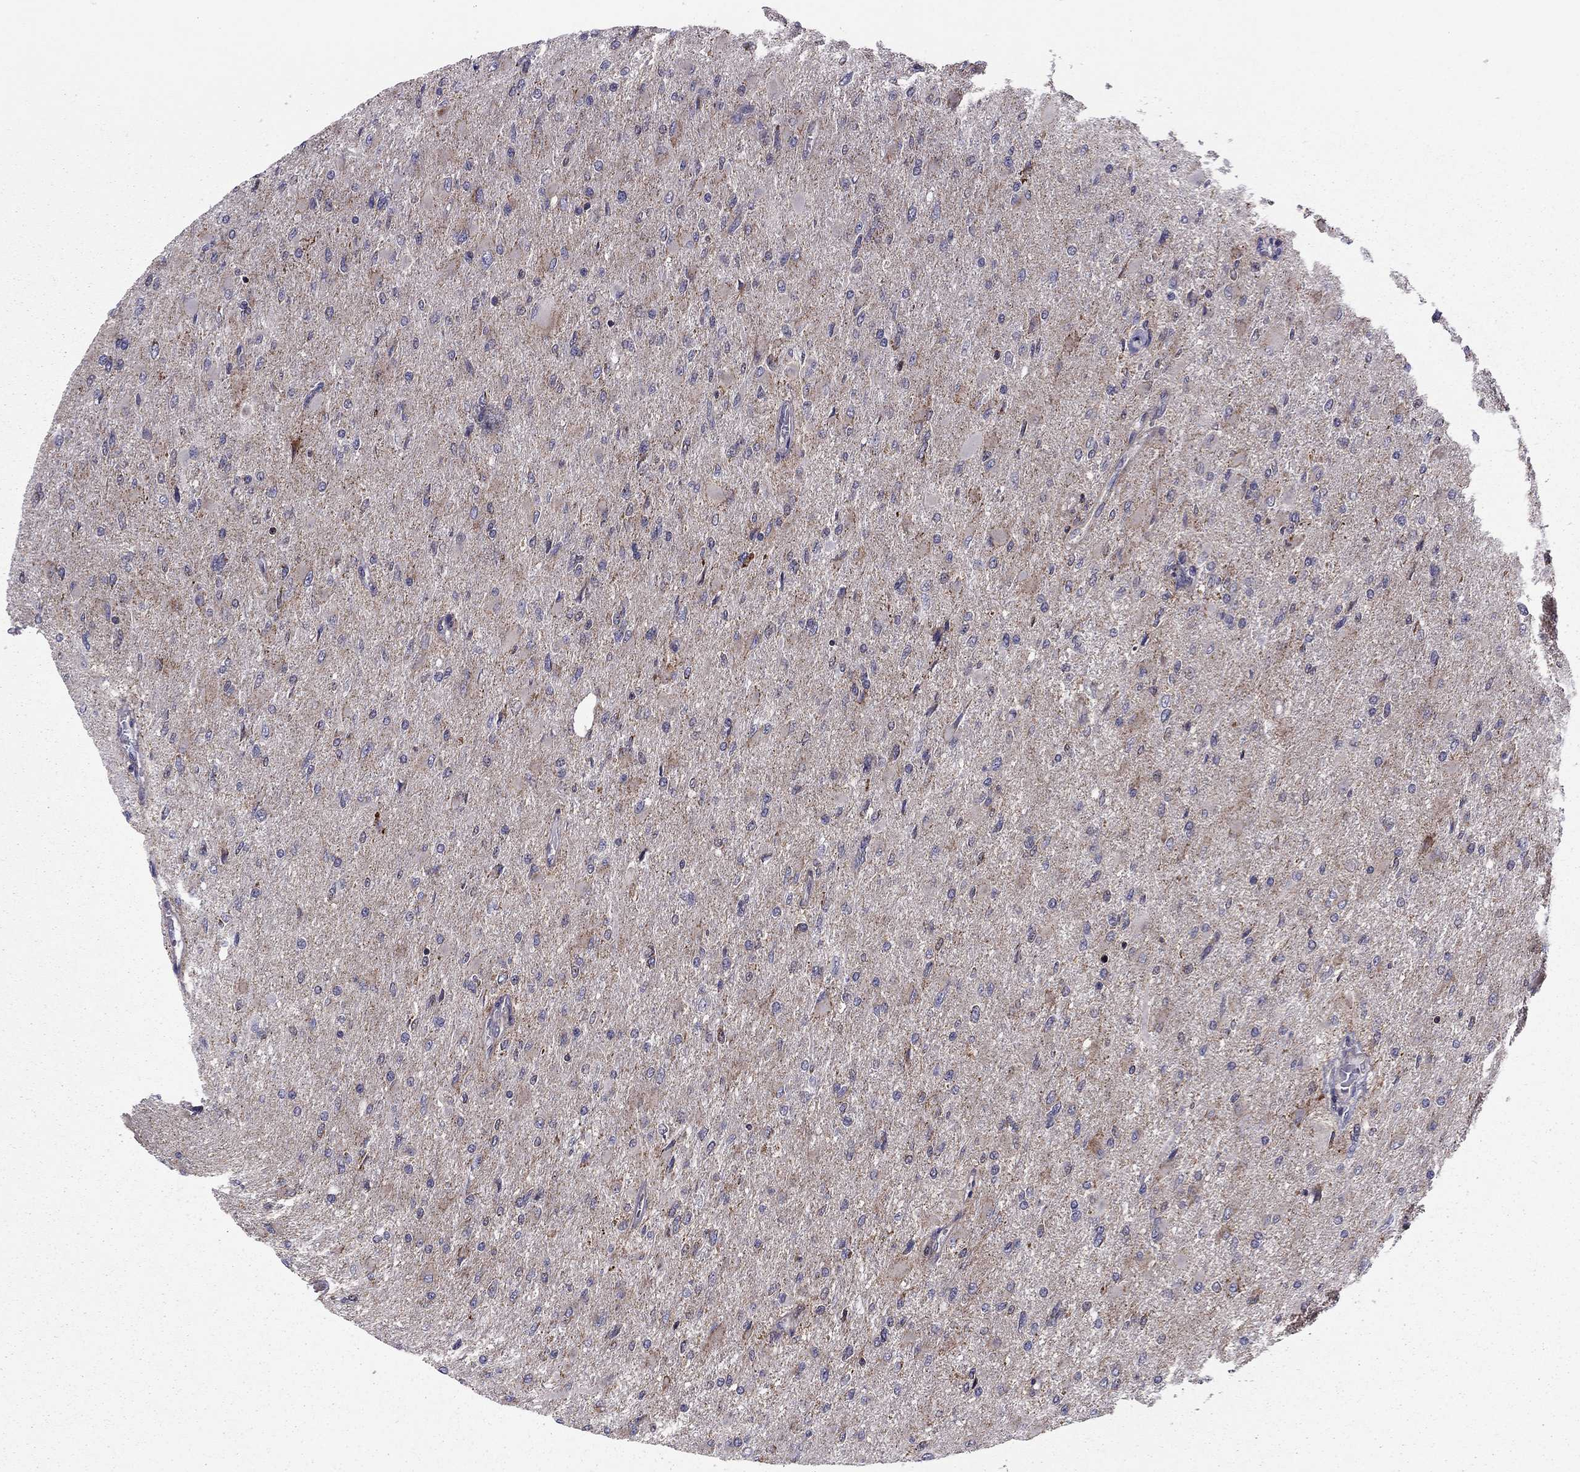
{"staining": {"intensity": "moderate", "quantity": "<25%", "location": "cytoplasmic/membranous"}, "tissue": "glioma", "cell_type": "Tumor cells", "image_type": "cancer", "snomed": [{"axis": "morphology", "description": "Glioma, malignant, High grade"}, {"axis": "topography", "description": "Cerebral cortex"}], "caption": "The photomicrograph displays a brown stain indicating the presence of a protein in the cytoplasmic/membranous of tumor cells in glioma.", "gene": "ALG6", "patient": {"sex": "female", "age": 36}}